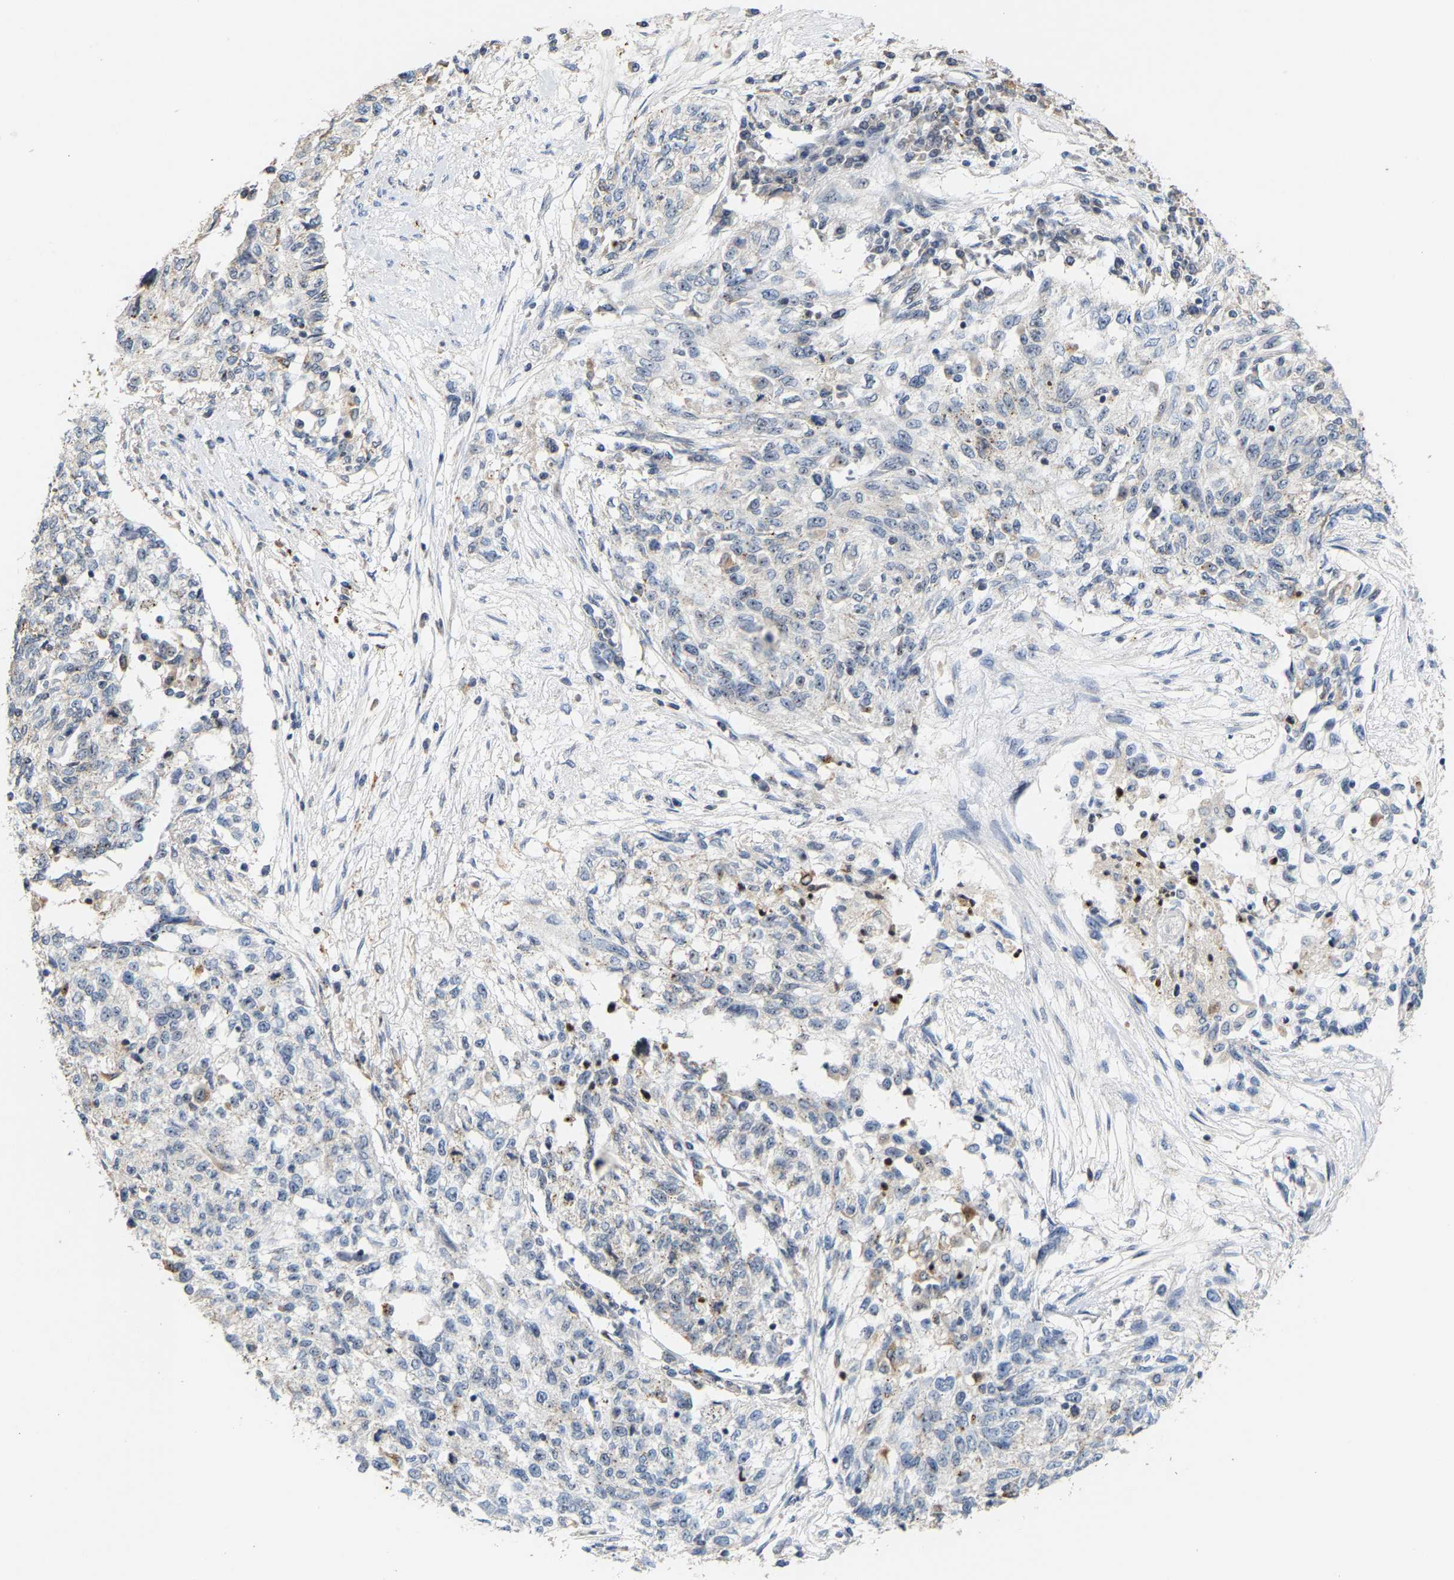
{"staining": {"intensity": "weak", "quantity": "<25%", "location": "cytoplasmic/membranous"}, "tissue": "cervical cancer", "cell_type": "Tumor cells", "image_type": "cancer", "snomed": [{"axis": "morphology", "description": "Squamous cell carcinoma, NOS"}, {"axis": "topography", "description": "Cervix"}], "caption": "High magnification brightfield microscopy of cervical squamous cell carcinoma stained with DAB (3,3'-diaminobenzidine) (brown) and counterstained with hematoxylin (blue): tumor cells show no significant positivity. The staining was performed using DAB (3,3'-diaminobenzidine) to visualize the protein expression in brown, while the nuclei were stained in blue with hematoxylin (Magnification: 20x).", "gene": "NOP58", "patient": {"sex": "female", "age": 57}}